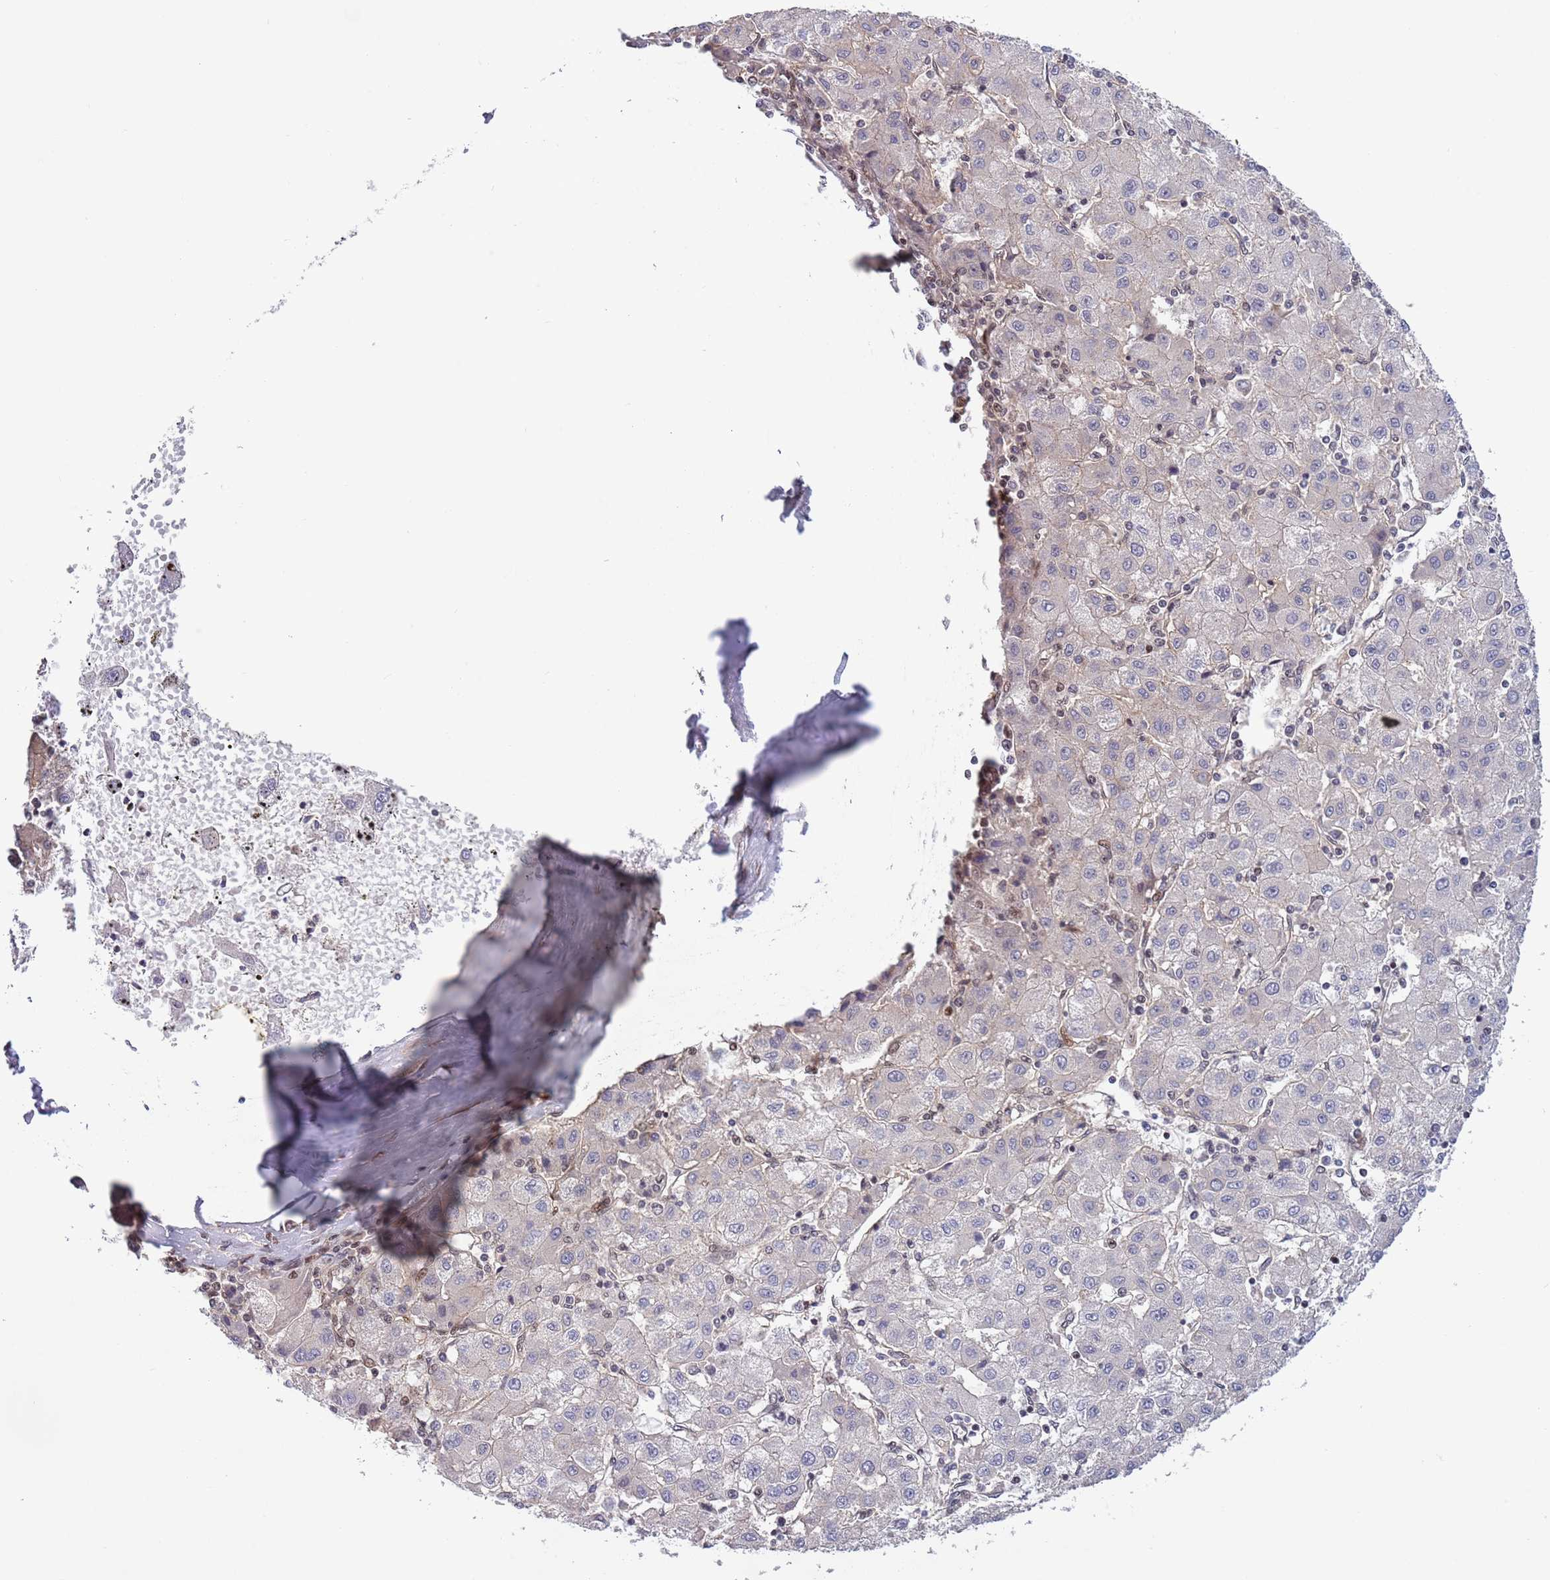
{"staining": {"intensity": "negative", "quantity": "none", "location": "none"}, "tissue": "liver cancer", "cell_type": "Tumor cells", "image_type": "cancer", "snomed": [{"axis": "morphology", "description": "Carcinoma, Hepatocellular, NOS"}, {"axis": "topography", "description": "Liver"}], "caption": "This histopathology image is of hepatocellular carcinoma (liver) stained with IHC to label a protein in brown with the nuclei are counter-stained blue. There is no expression in tumor cells. (Stains: DAB (3,3'-diaminobenzidine) immunohistochemistry with hematoxylin counter stain, Microscopy: brightfield microscopy at high magnification).", "gene": "TBX10", "patient": {"sex": "male", "age": 72}}